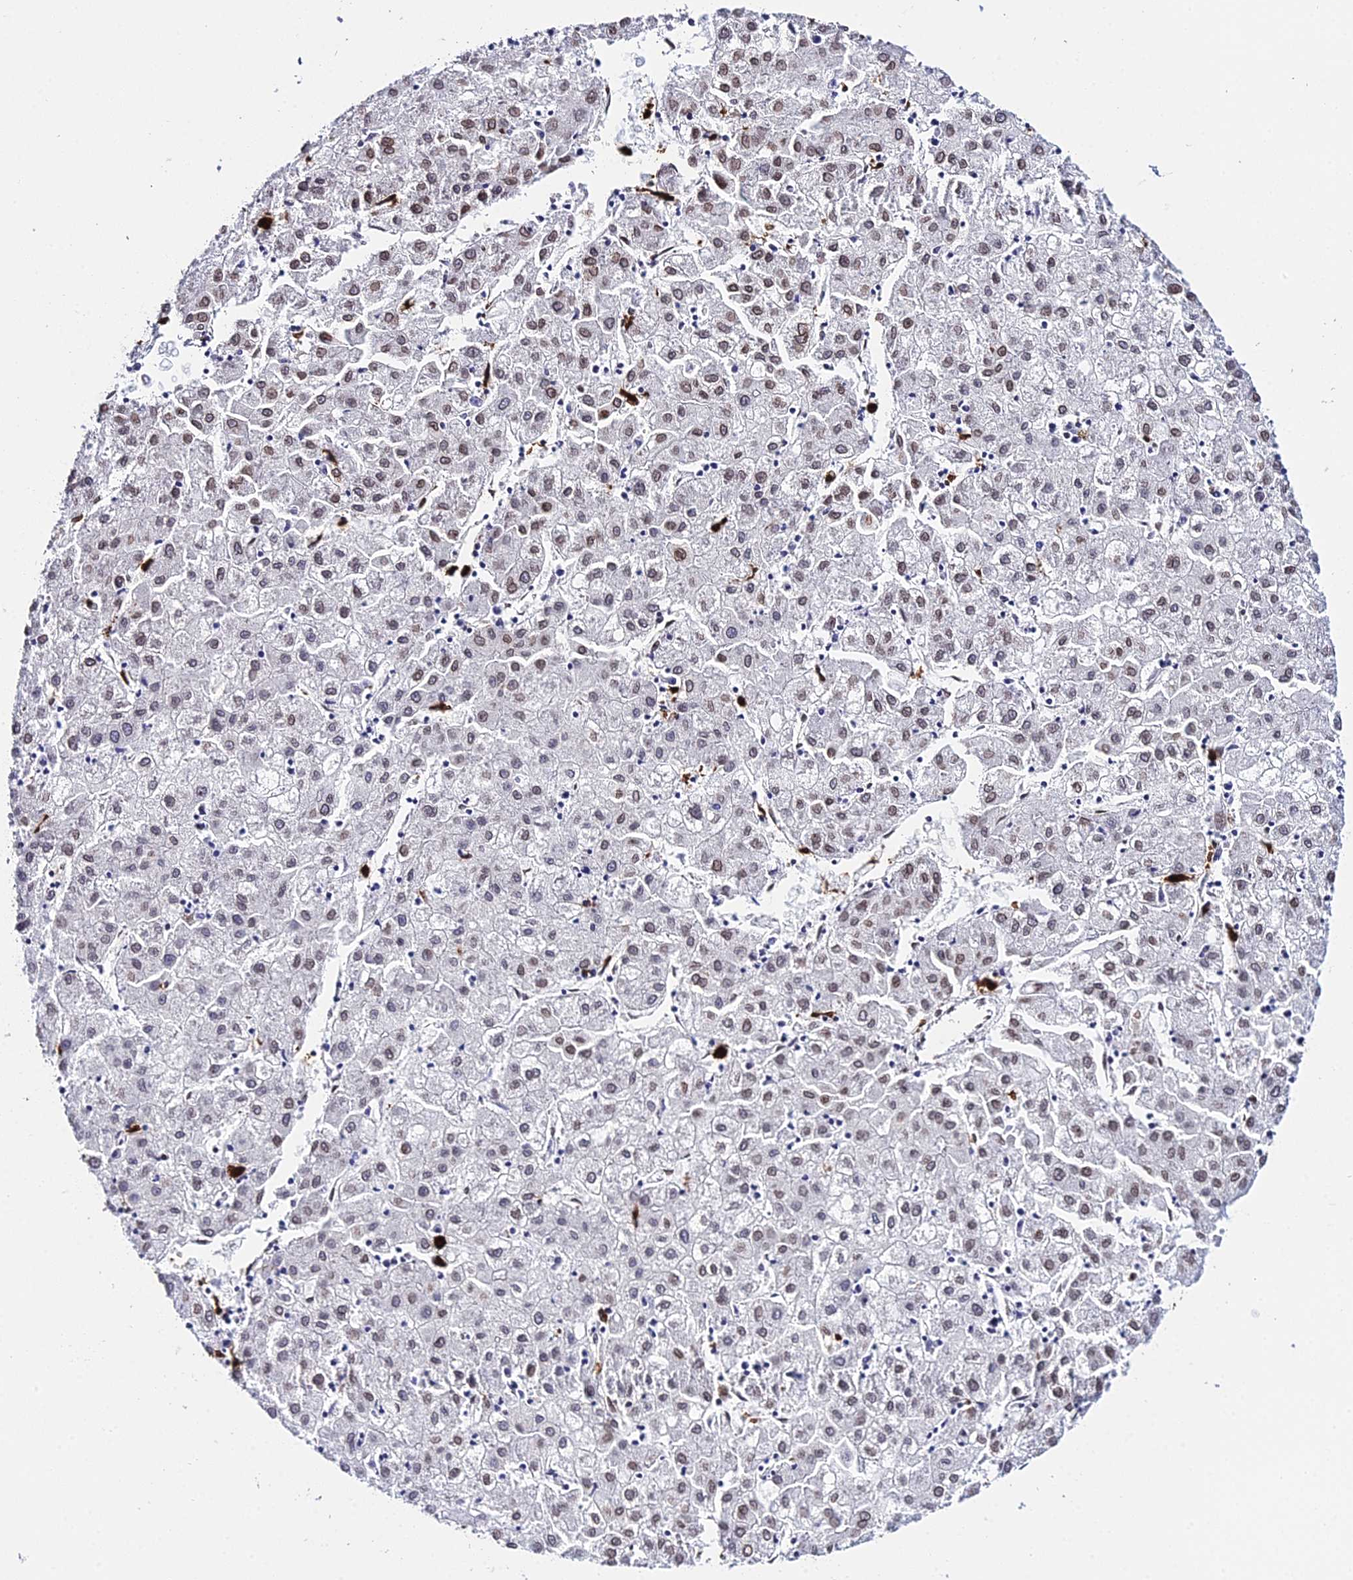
{"staining": {"intensity": "weak", "quantity": "25%-75%", "location": "nuclear"}, "tissue": "liver cancer", "cell_type": "Tumor cells", "image_type": "cancer", "snomed": [{"axis": "morphology", "description": "Carcinoma, Hepatocellular, NOS"}, {"axis": "topography", "description": "Liver"}], "caption": "A low amount of weak nuclear staining is identified in about 25%-75% of tumor cells in liver hepatocellular carcinoma tissue. The protein of interest is stained brown, and the nuclei are stained in blue (DAB (3,3'-diaminobenzidine) IHC with brightfield microscopy, high magnification).", "gene": "MCM10", "patient": {"sex": "male", "age": 72}}